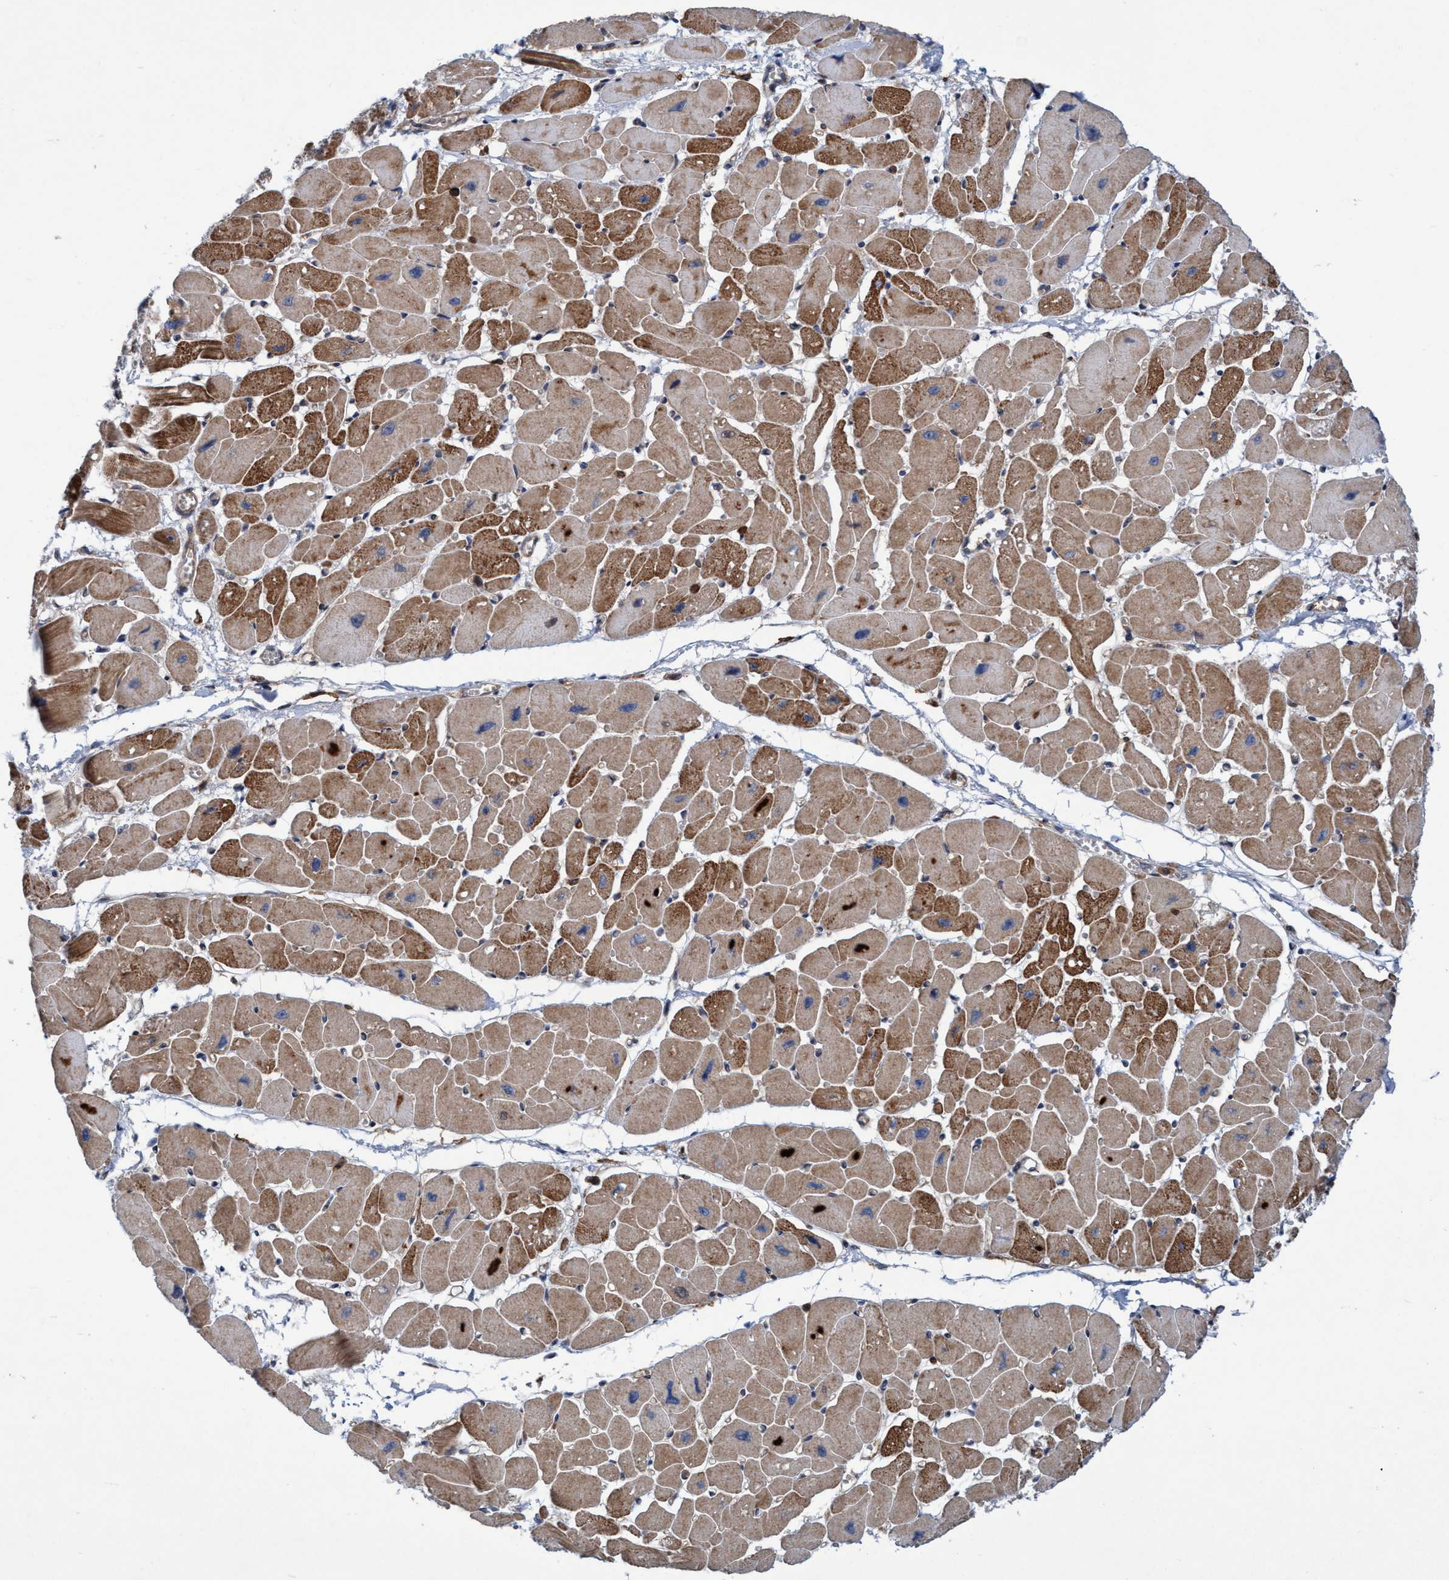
{"staining": {"intensity": "moderate", "quantity": ">75%", "location": "cytoplasmic/membranous"}, "tissue": "heart muscle", "cell_type": "Cardiomyocytes", "image_type": "normal", "snomed": [{"axis": "morphology", "description": "Normal tissue, NOS"}, {"axis": "topography", "description": "Heart"}], "caption": "Moderate cytoplasmic/membranous positivity for a protein is identified in approximately >75% of cardiomyocytes of unremarkable heart muscle using immunohistochemistry (IHC).", "gene": "SLC16A3", "patient": {"sex": "female", "age": 54}}